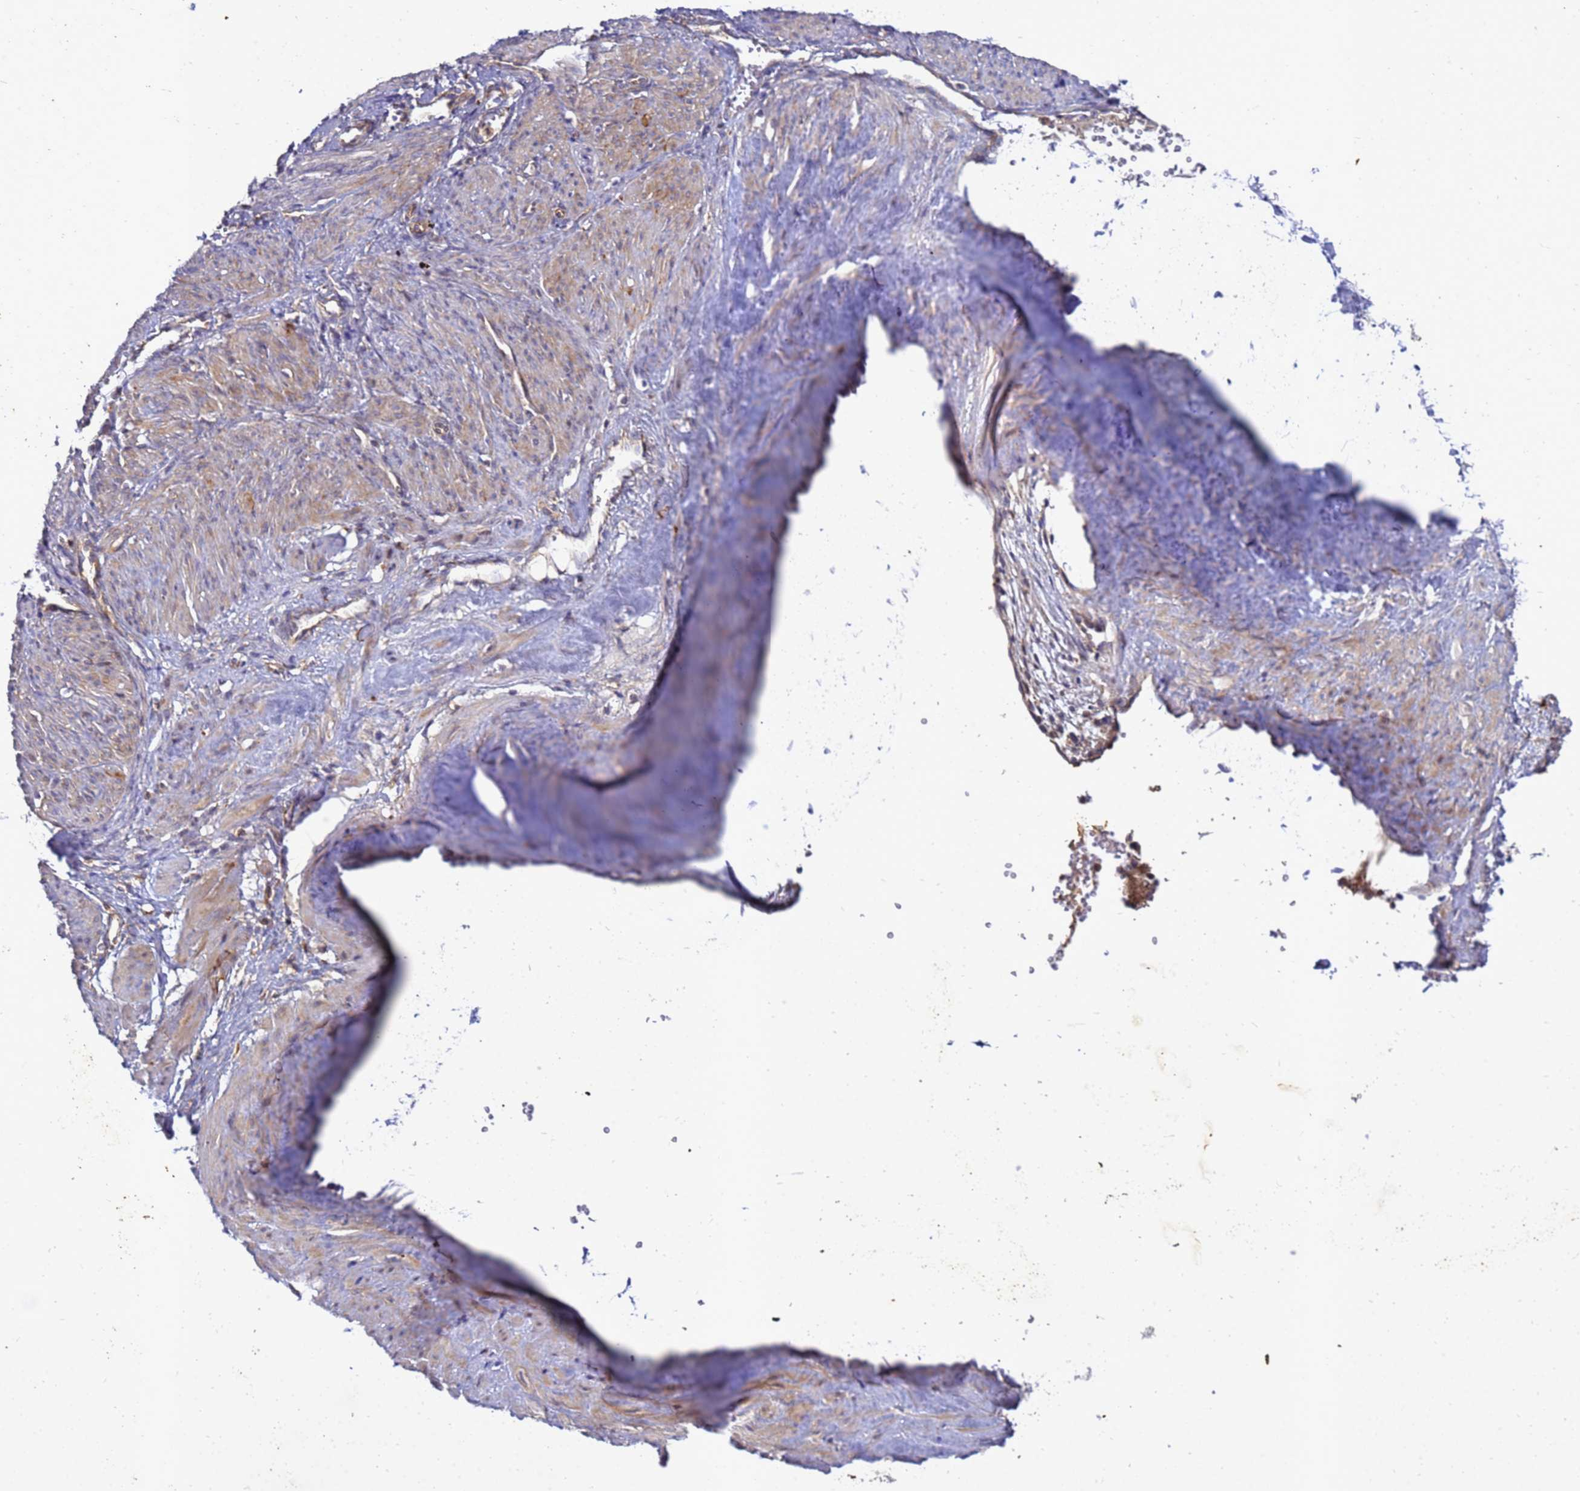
{"staining": {"intensity": "weak", "quantity": "25%-75%", "location": "cytoplasmic/membranous"}, "tissue": "smooth muscle", "cell_type": "Smooth muscle cells", "image_type": "normal", "snomed": [{"axis": "morphology", "description": "Normal tissue, NOS"}, {"axis": "topography", "description": "Endometrium"}], "caption": "High-magnification brightfield microscopy of unremarkable smooth muscle stained with DAB (3,3'-diaminobenzidine) (brown) and counterstained with hematoxylin (blue). smooth muscle cells exhibit weak cytoplasmic/membranous staining is present in about25%-75% of cells. Nuclei are stained in blue.", "gene": "RNF215", "patient": {"sex": "female", "age": 33}}